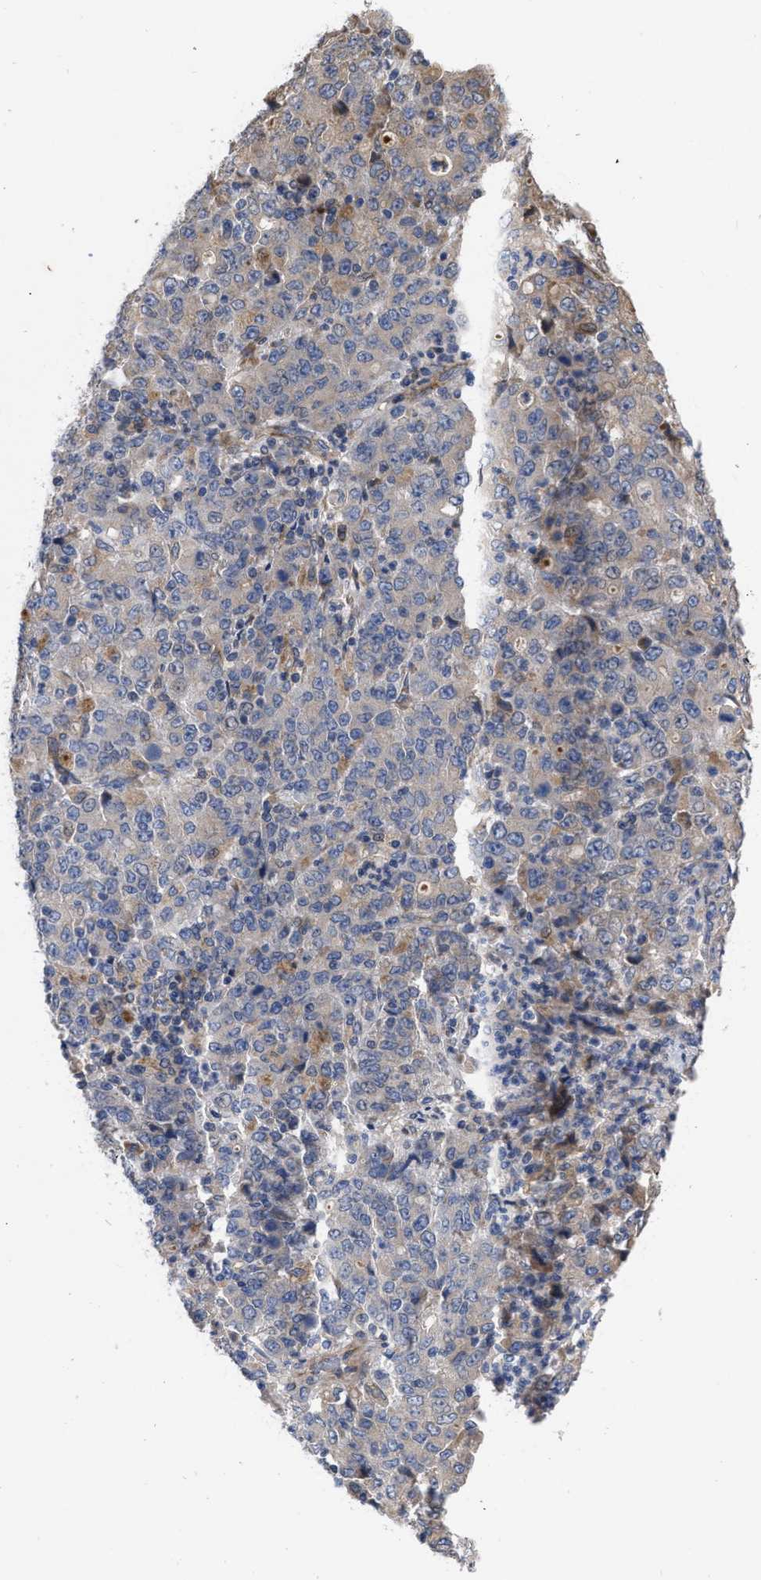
{"staining": {"intensity": "weak", "quantity": "<25%", "location": "cytoplasmic/membranous"}, "tissue": "stomach cancer", "cell_type": "Tumor cells", "image_type": "cancer", "snomed": [{"axis": "morphology", "description": "Adenocarcinoma, NOS"}, {"axis": "topography", "description": "Stomach, lower"}], "caption": "Tumor cells are negative for brown protein staining in adenocarcinoma (stomach).", "gene": "MLST8", "patient": {"sex": "female", "age": 71}}